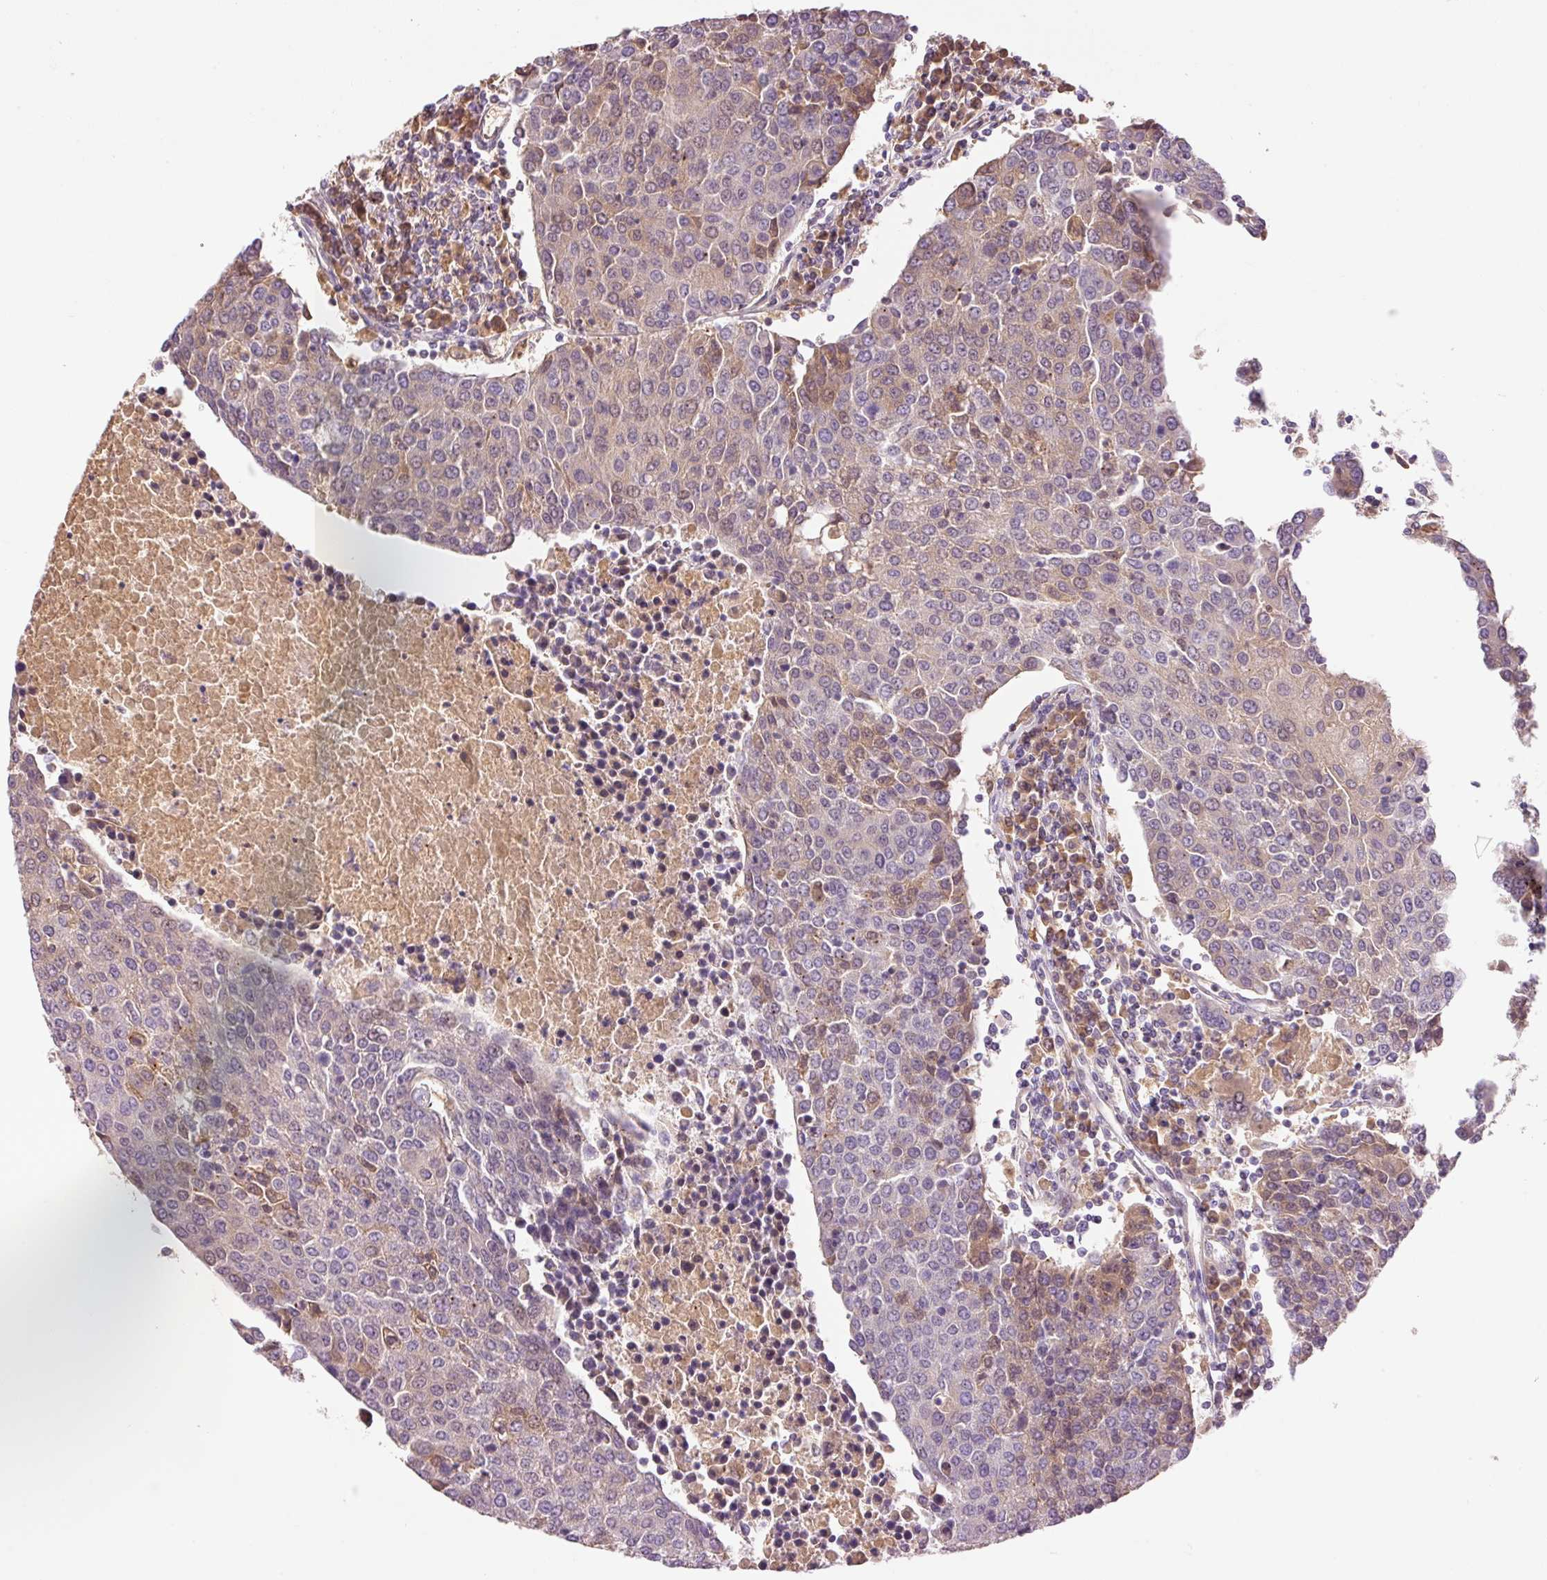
{"staining": {"intensity": "moderate", "quantity": "25%-75%", "location": "cytoplasmic/membranous,nuclear"}, "tissue": "urothelial cancer", "cell_type": "Tumor cells", "image_type": "cancer", "snomed": [{"axis": "morphology", "description": "Urothelial carcinoma, High grade"}, {"axis": "topography", "description": "Urinary bladder"}], "caption": "A high-resolution photomicrograph shows immunohistochemistry staining of urothelial cancer, which reveals moderate cytoplasmic/membranous and nuclear staining in about 25%-75% of tumor cells.", "gene": "CMTM8", "patient": {"sex": "female", "age": 85}}